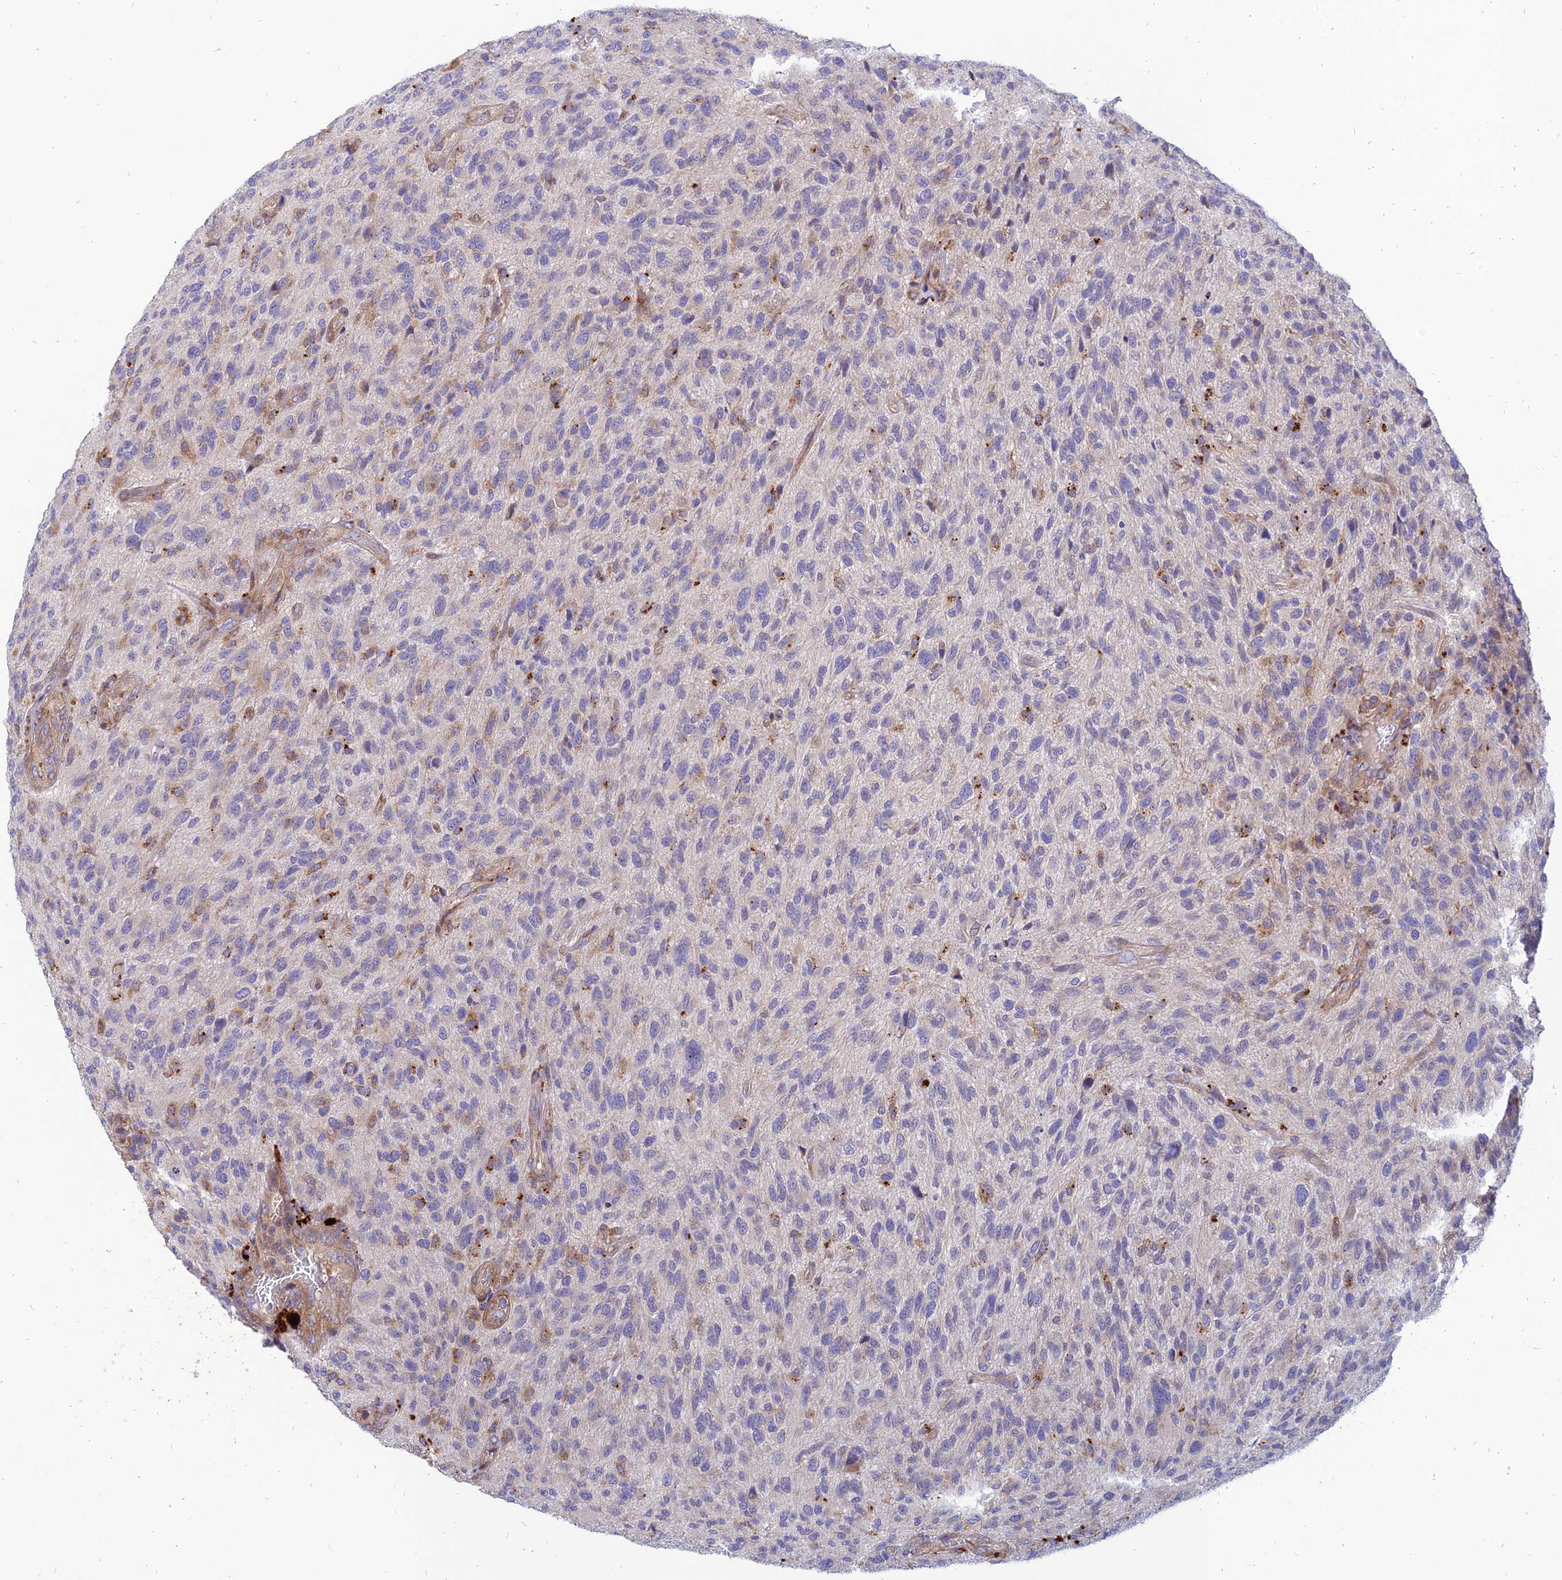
{"staining": {"intensity": "negative", "quantity": "none", "location": "none"}, "tissue": "glioma", "cell_type": "Tumor cells", "image_type": "cancer", "snomed": [{"axis": "morphology", "description": "Glioma, malignant, High grade"}, {"axis": "topography", "description": "Brain"}], "caption": "An immunohistochemistry histopathology image of malignant high-grade glioma is shown. There is no staining in tumor cells of malignant high-grade glioma.", "gene": "PHKA2", "patient": {"sex": "male", "age": 47}}